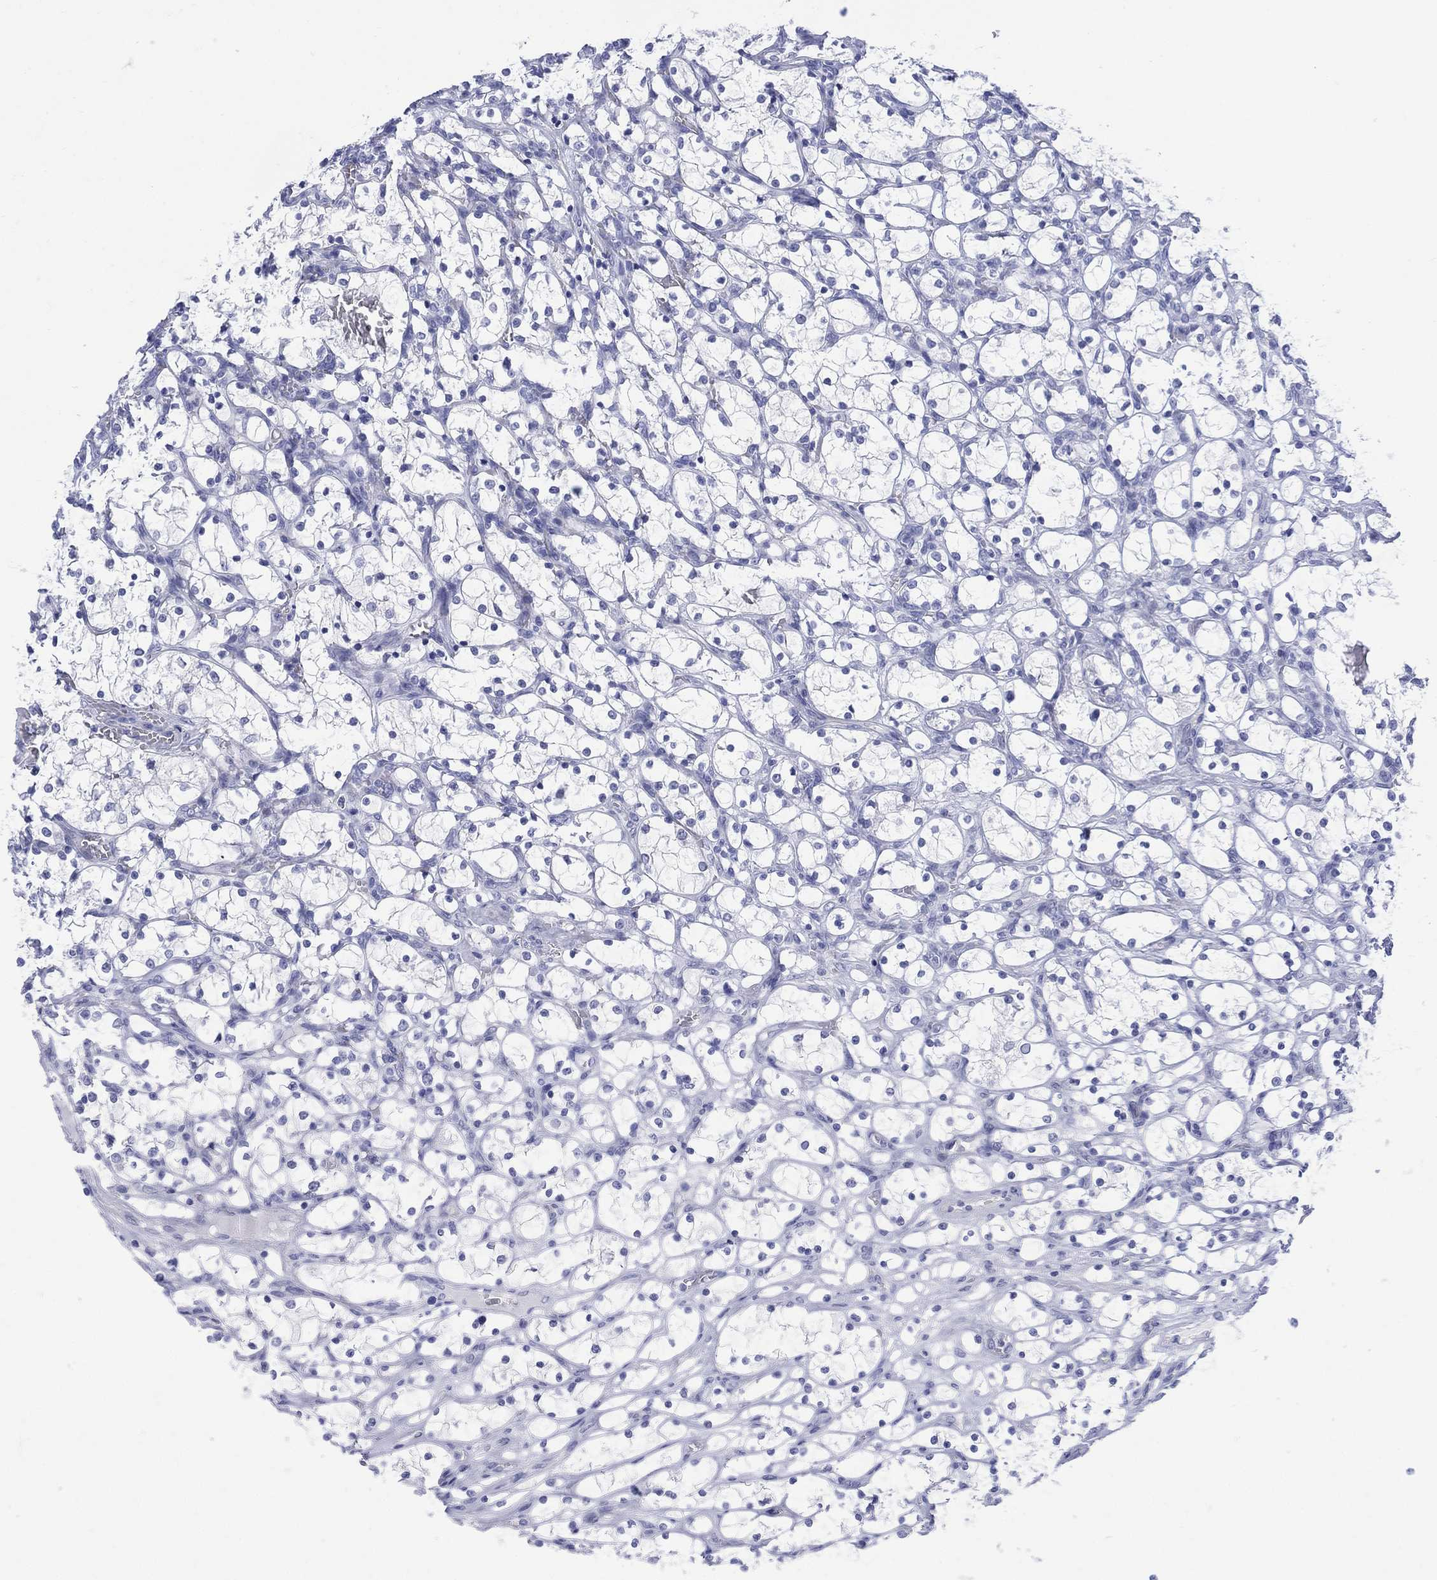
{"staining": {"intensity": "negative", "quantity": "none", "location": "none"}, "tissue": "renal cancer", "cell_type": "Tumor cells", "image_type": "cancer", "snomed": [{"axis": "morphology", "description": "Adenocarcinoma, NOS"}, {"axis": "topography", "description": "Kidney"}], "caption": "Immunohistochemistry (IHC) of adenocarcinoma (renal) displays no positivity in tumor cells.", "gene": "LRRD1", "patient": {"sex": "female", "age": 69}}